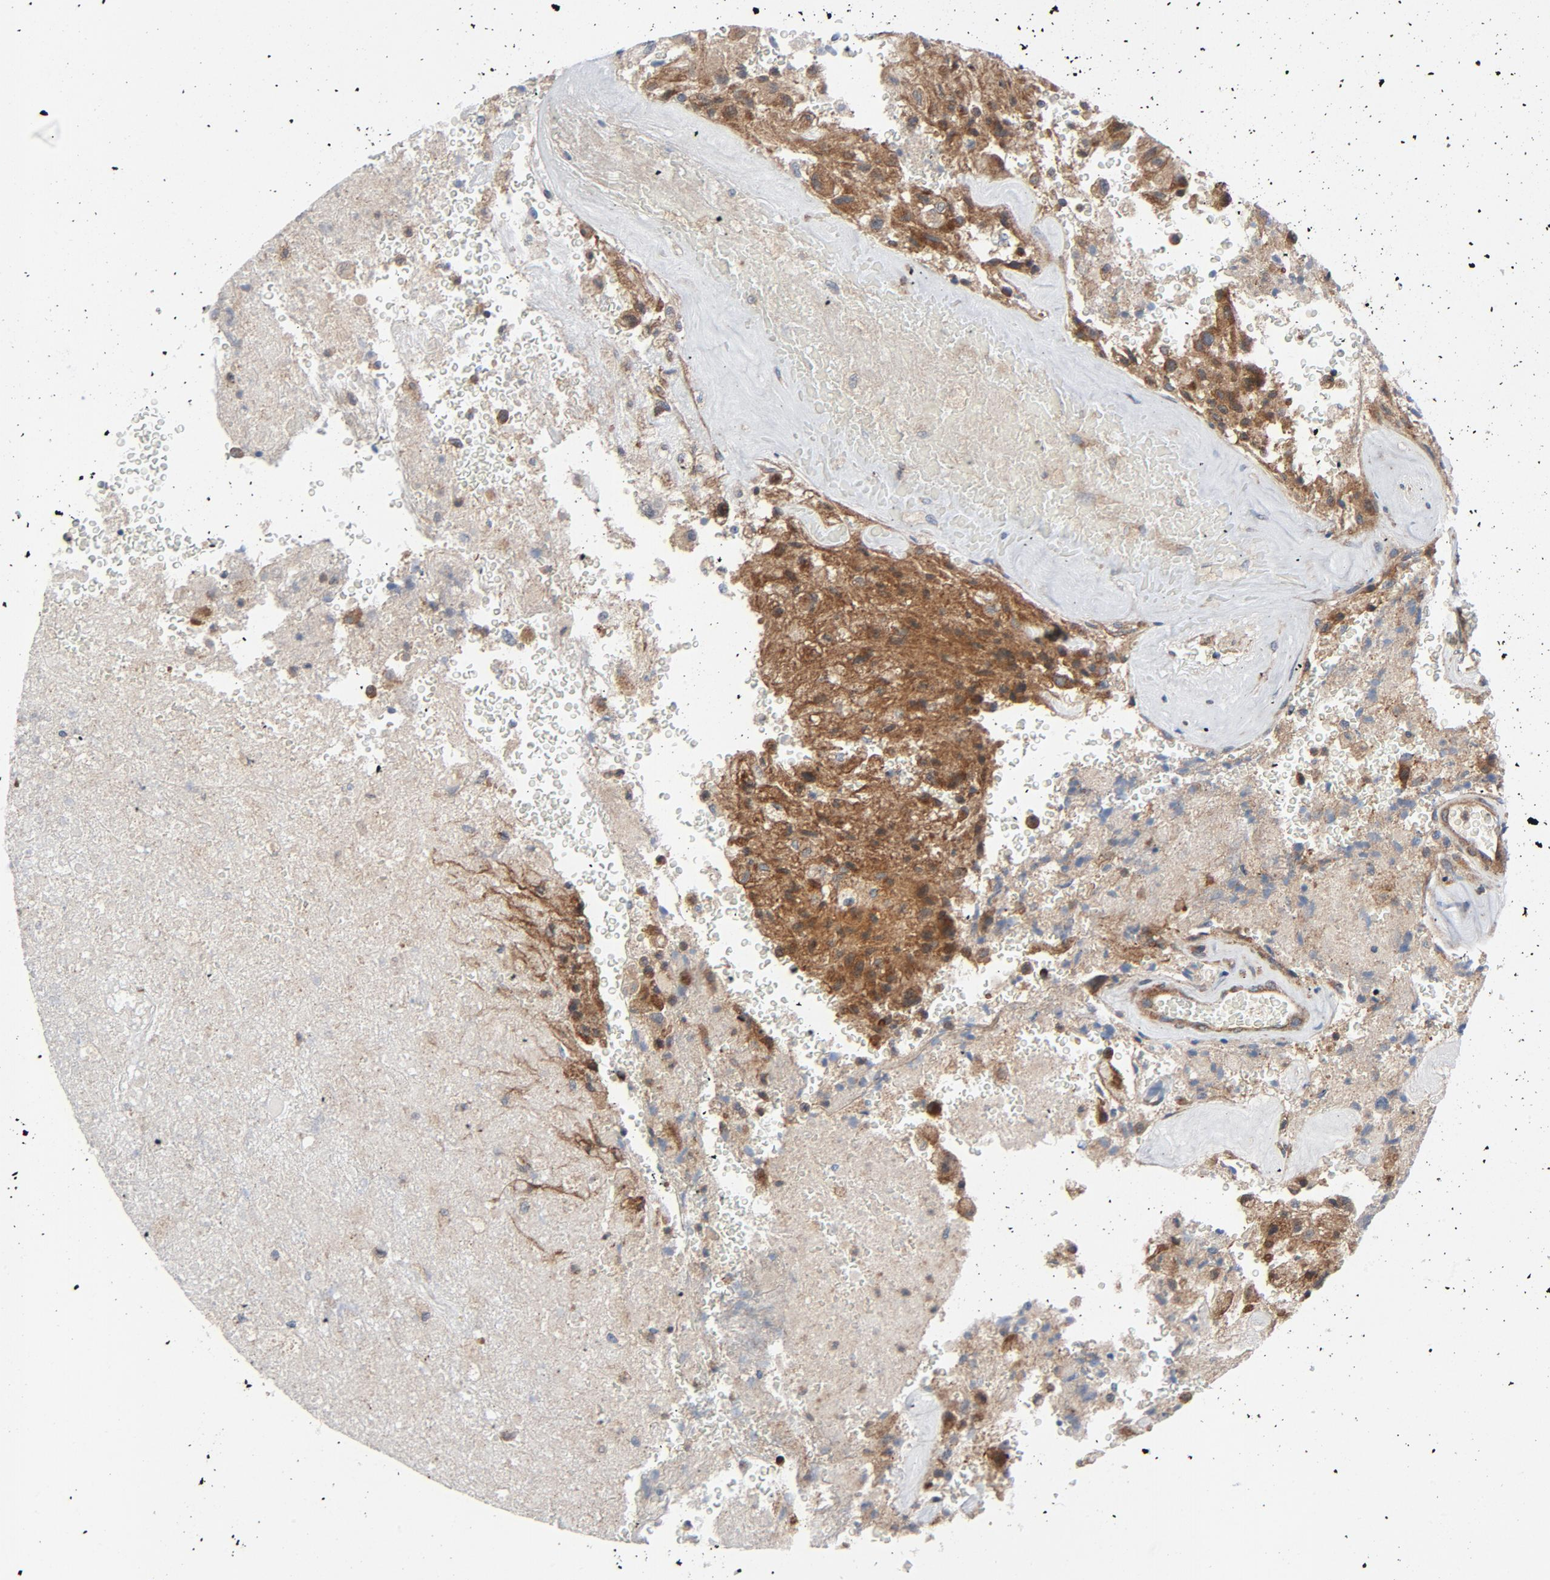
{"staining": {"intensity": "moderate", "quantity": ">75%", "location": "cytoplasmic/membranous"}, "tissue": "glioma", "cell_type": "Tumor cells", "image_type": "cancer", "snomed": [{"axis": "morphology", "description": "Normal tissue, NOS"}, {"axis": "morphology", "description": "Glioma, malignant, High grade"}, {"axis": "topography", "description": "Cerebral cortex"}], "caption": "Glioma was stained to show a protein in brown. There is medium levels of moderate cytoplasmic/membranous expression in approximately >75% of tumor cells.", "gene": "TSG101", "patient": {"sex": "male", "age": 56}}